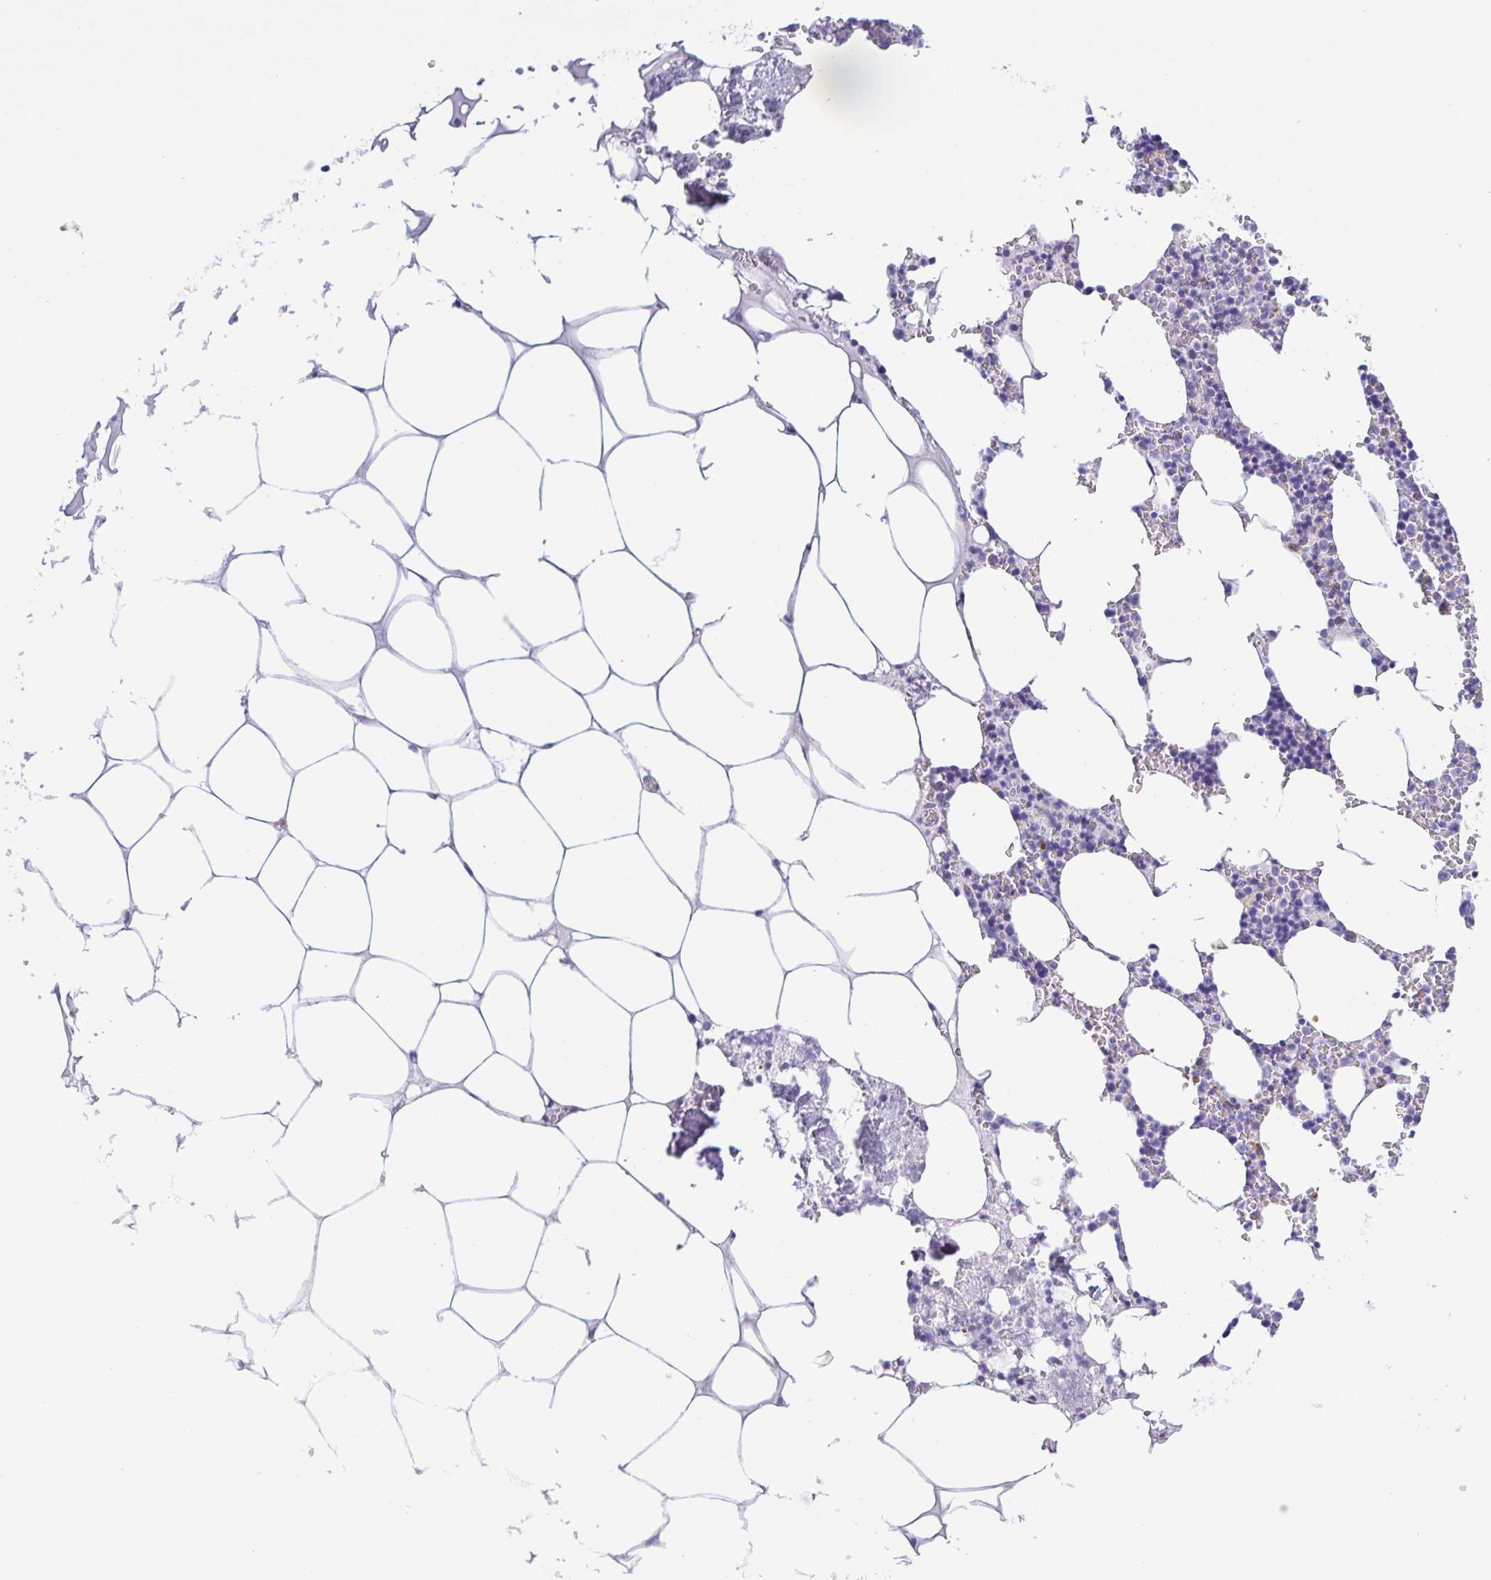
{"staining": {"intensity": "negative", "quantity": "none", "location": "none"}, "tissue": "bone marrow", "cell_type": "Hematopoietic cells", "image_type": "normal", "snomed": [{"axis": "morphology", "description": "Normal tissue, NOS"}, {"axis": "topography", "description": "Bone marrow"}], "caption": "Protein analysis of unremarkable bone marrow shows no significant staining in hematopoietic cells.", "gene": "SULT1B1", "patient": {"sex": "male", "age": 54}}